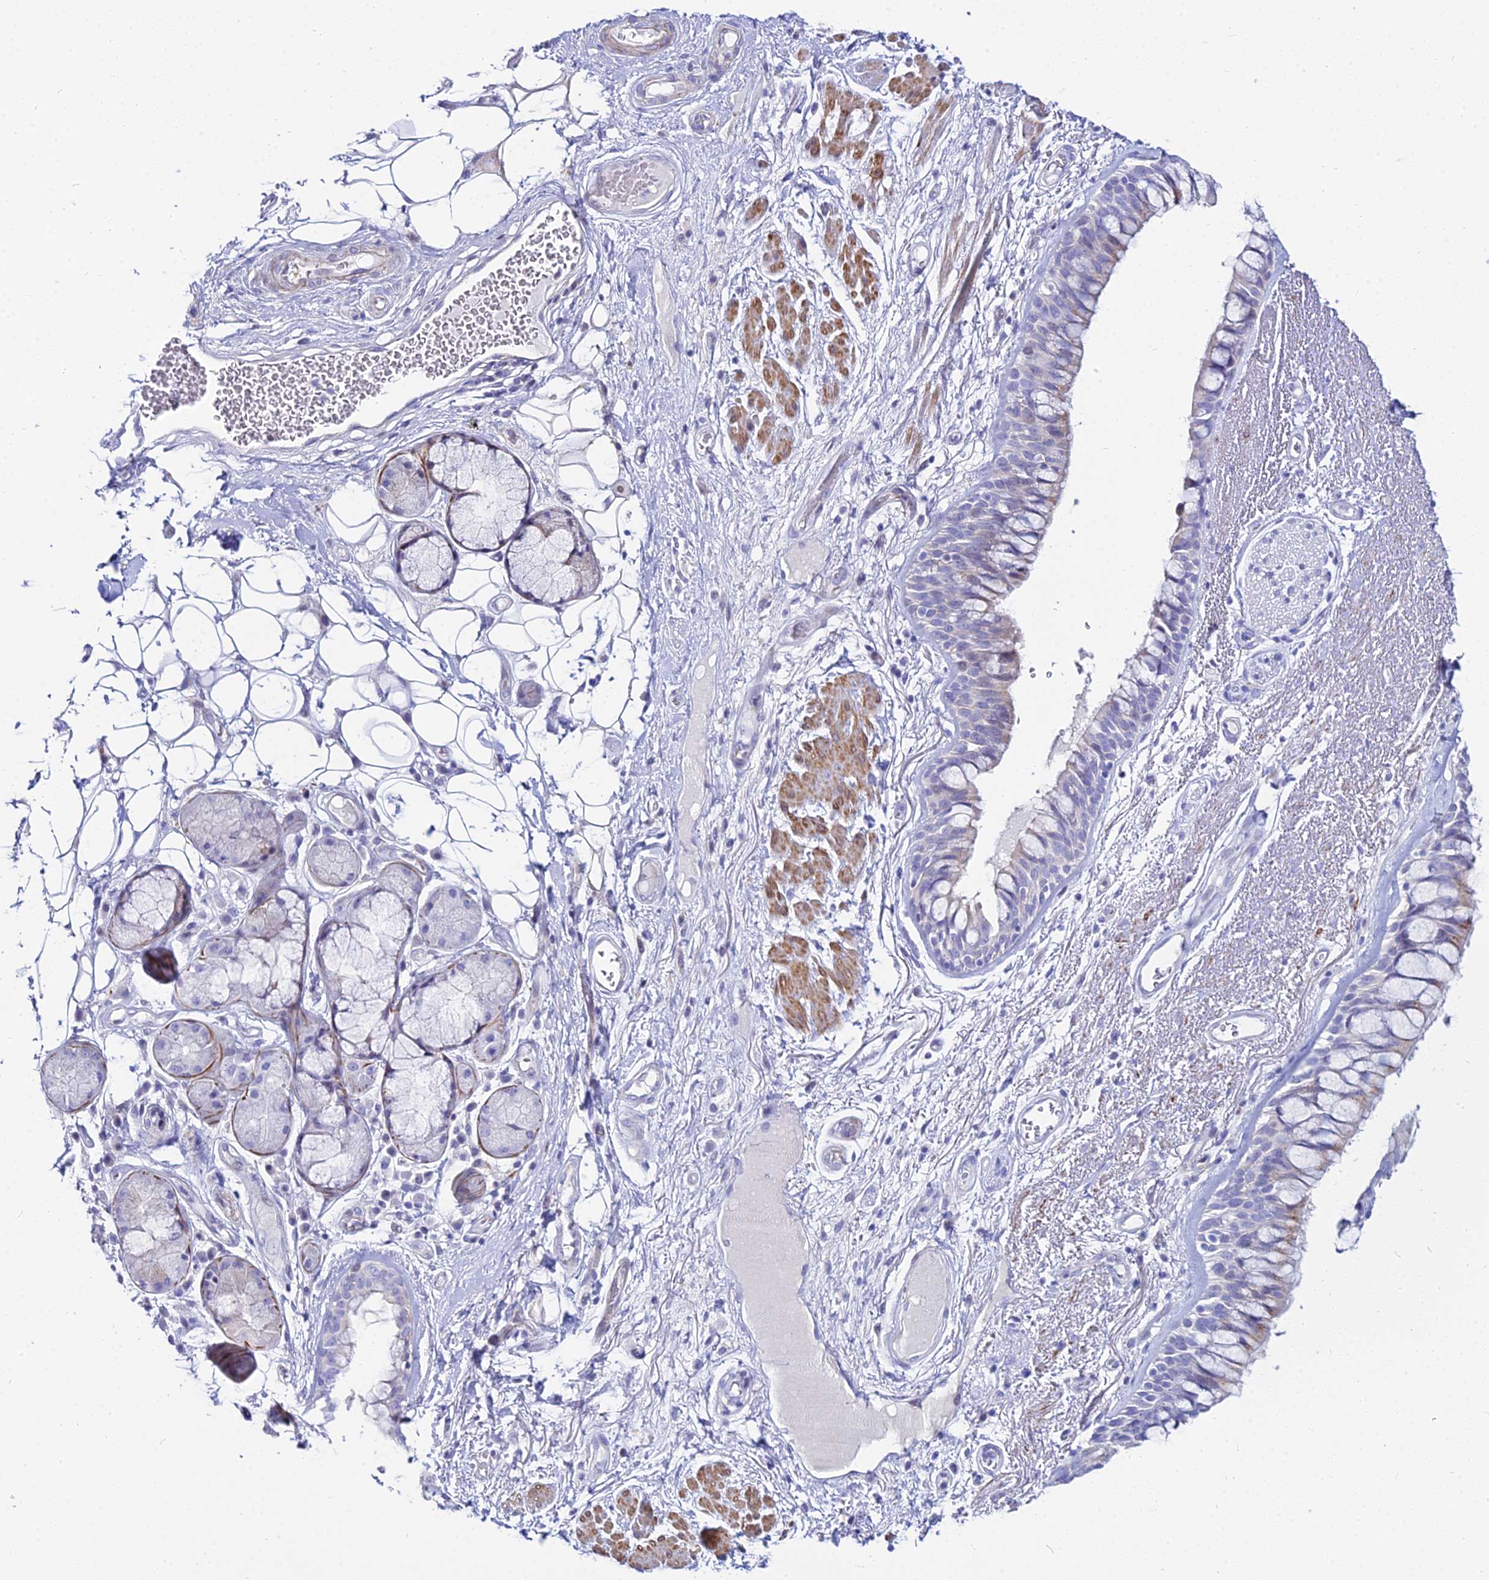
{"staining": {"intensity": "weak", "quantity": "<25%", "location": "cytoplasmic/membranous"}, "tissue": "bronchus", "cell_type": "Respiratory epithelial cells", "image_type": "normal", "snomed": [{"axis": "morphology", "description": "Normal tissue, NOS"}, {"axis": "morphology", "description": "Squamous cell carcinoma, NOS"}, {"axis": "topography", "description": "Lymph node"}, {"axis": "topography", "description": "Bronchus"}, {"axis": "topography", "description": "Lung"}], "caption": "This is an immunohistochemistry micrograph of unremarkable human bronchus. There is no positivity in respiratory epithelial cells.", "gene": "DLX1", "patient": {"sex": "male", "age": 66}}